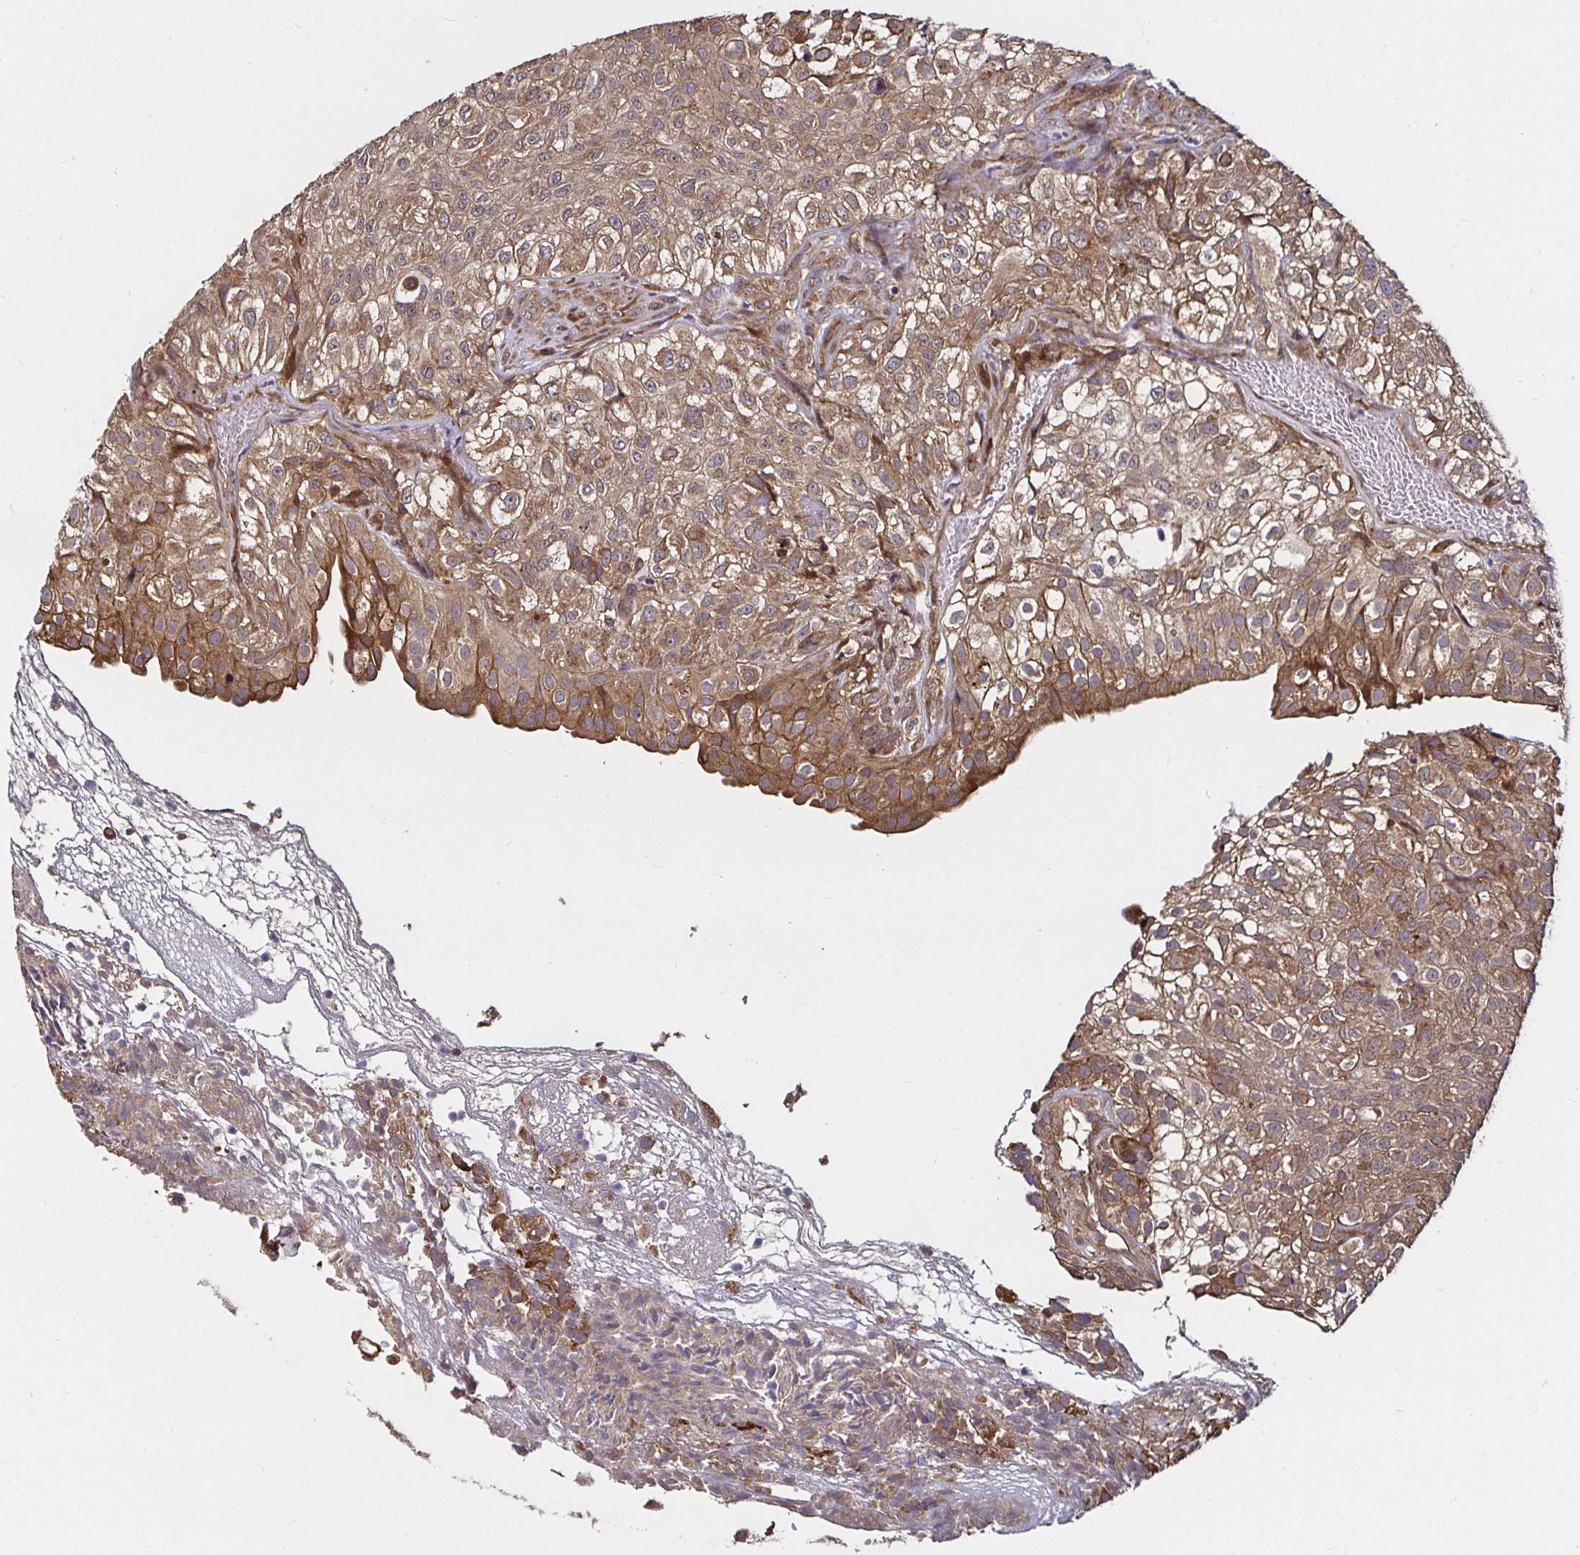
{"staining": {"intensity": "moderate", "quantity": ">75%", "location": "cytoplasmic/membranous"}, "tissue": "urothelial cancer", "cell_type": "Tumor cells", "image_type": "cancer", "snomed": [{"axis": "morphology", "description": "Urothelial carcinoma, High grade"}, {"axis": "topography", "description": "Urinary bladder"}], "caption": "The immunohistochemical stain highlights moderate cytoplasmic/membranous staining in tumor cells of urothelial carcinoma (high-grade) tissue. The protein of interest is stained brown, and the nuclei are stained in blue (DAB IHC with brightfield microscopy, high magnification).", "gene": "MLST8", "patient": {"sex": "male", "age": 56}}